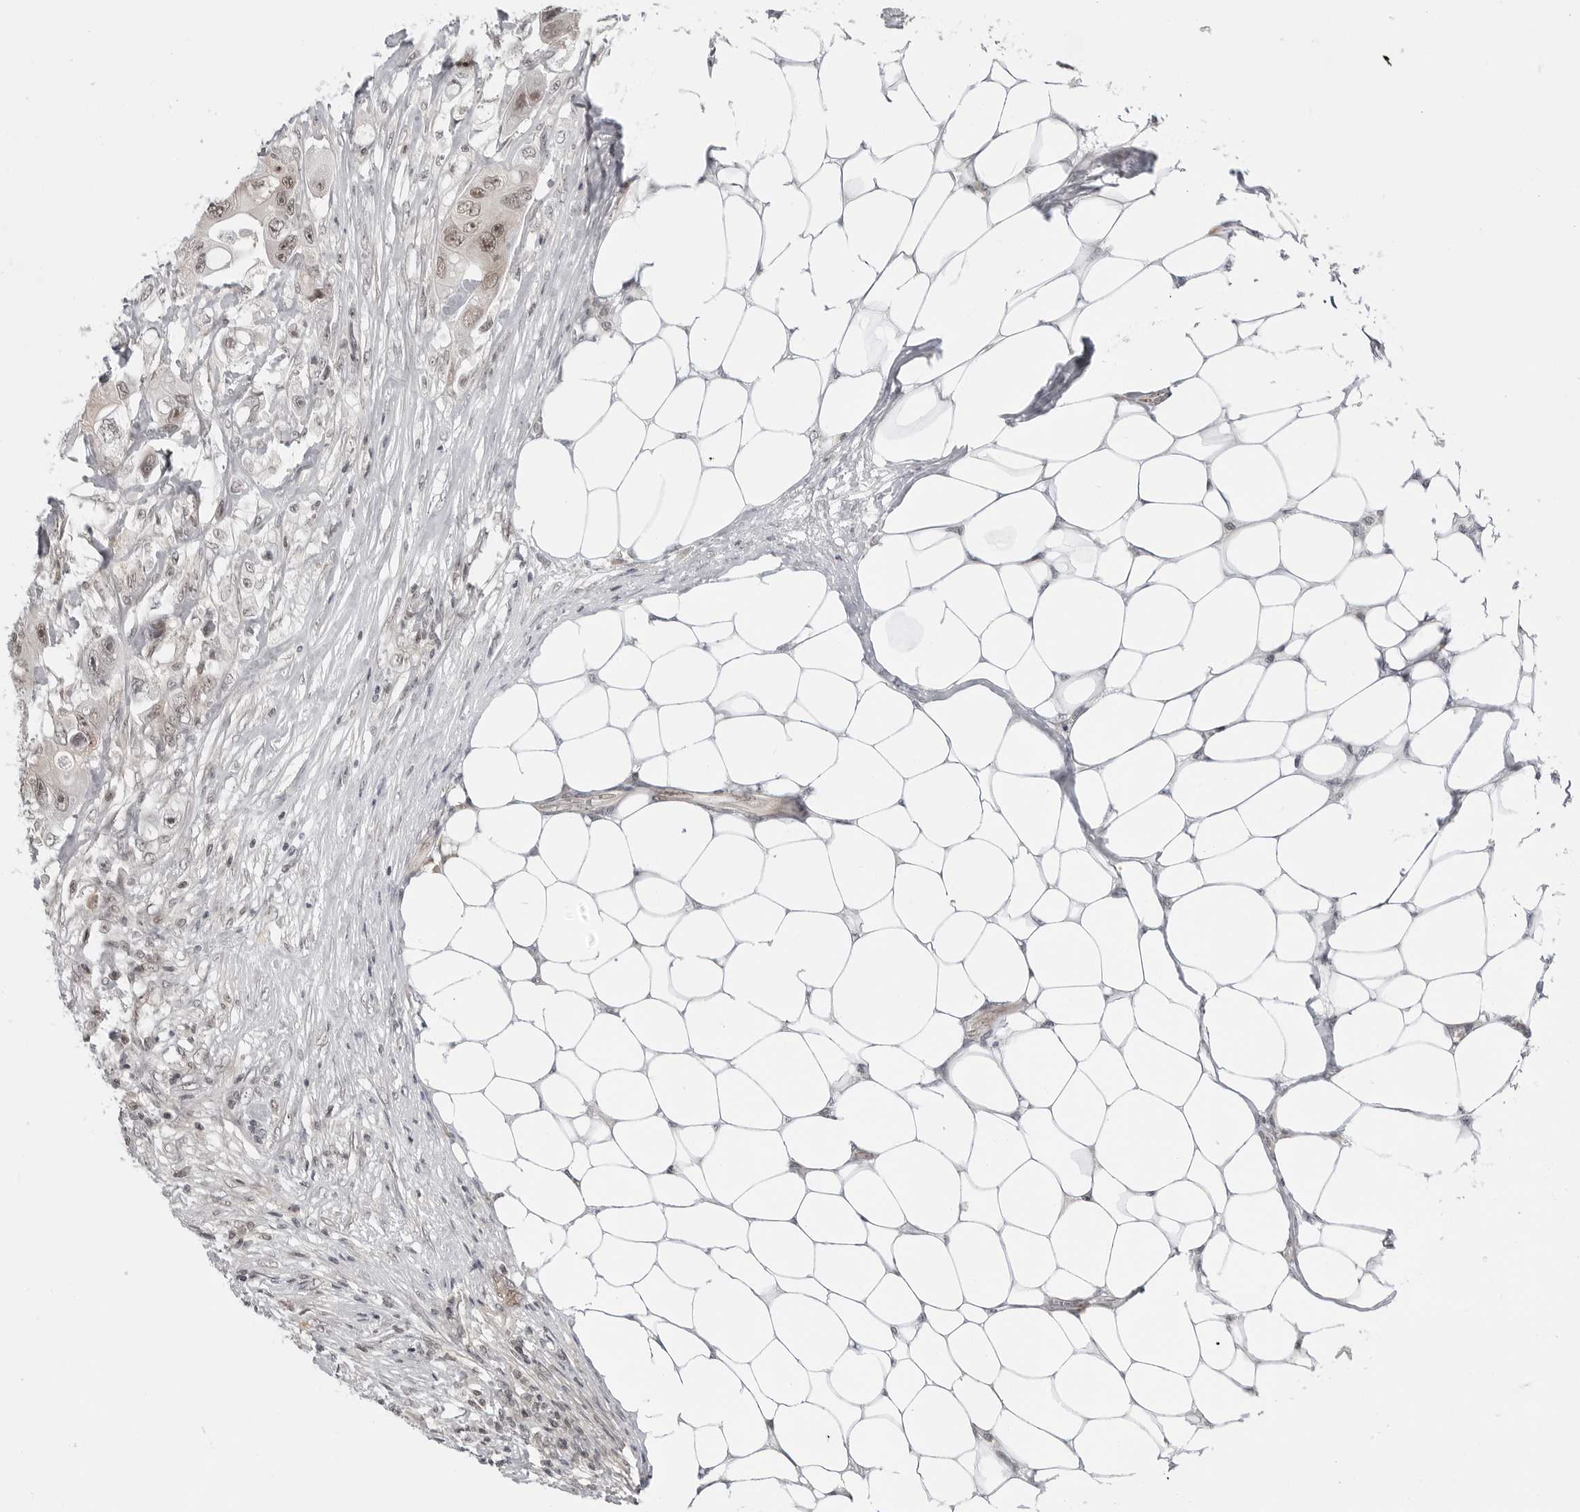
{"staining": {"intensity": "moderate", "quantity": ">75%", "location": "nuclear"}, "tissue": "colorectal cancer", "cell_type": "Tumor cells", "image_type": "cancer", "snomed": [{"axis": "morphology", "description": "Adenocarcinoma, NOS"}, {"axis": "topography", "description": "Colon"}], "caption": "This image displays colorectal adenocarcinoma stained with IHC to label a protein in brown. The nuclear of tumor cells show moderate positivity for the protein. Nuclei are counter-stained blue.", "gene": "C8orf33", "patient": {"sex": "female", "age": 46}}